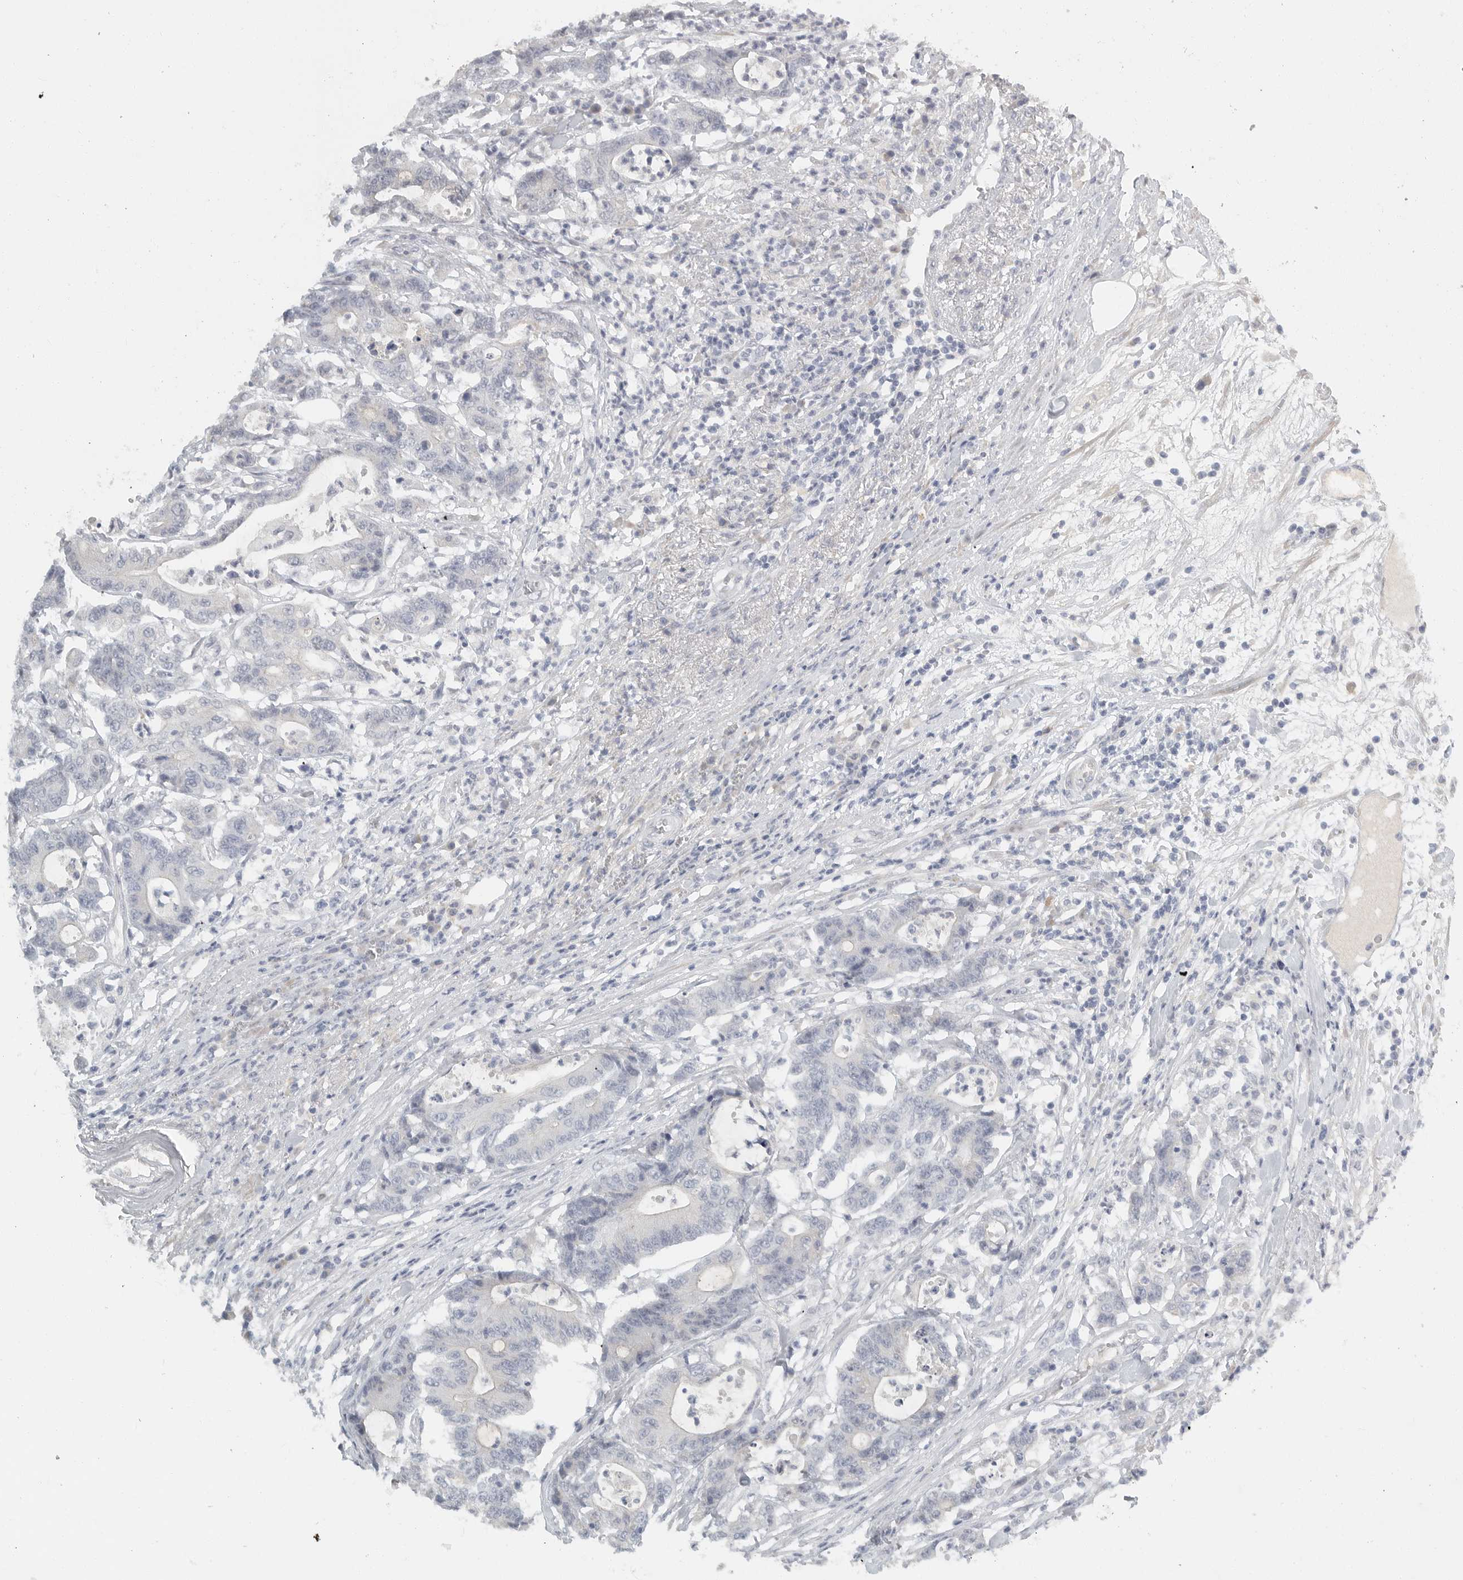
{"staining": {"intensity": "negative", "quantity": "none", "location": "none"}, "tissue": "colorectal cancer", "cell_type": "Tumor cells", "image_type": "cancer", "snomed": [{"axis": "morphology", "description": "Adenocarcinoma, NOS"}, {"axis": "topography", "description": "Colon"}], "caption": "Human colorectal cancer stained for a protein using immunohistochemistry demonstrates no expression in tumor cells.", "gene": "PAM", "patient": {"sex": "female", "age": 84}}